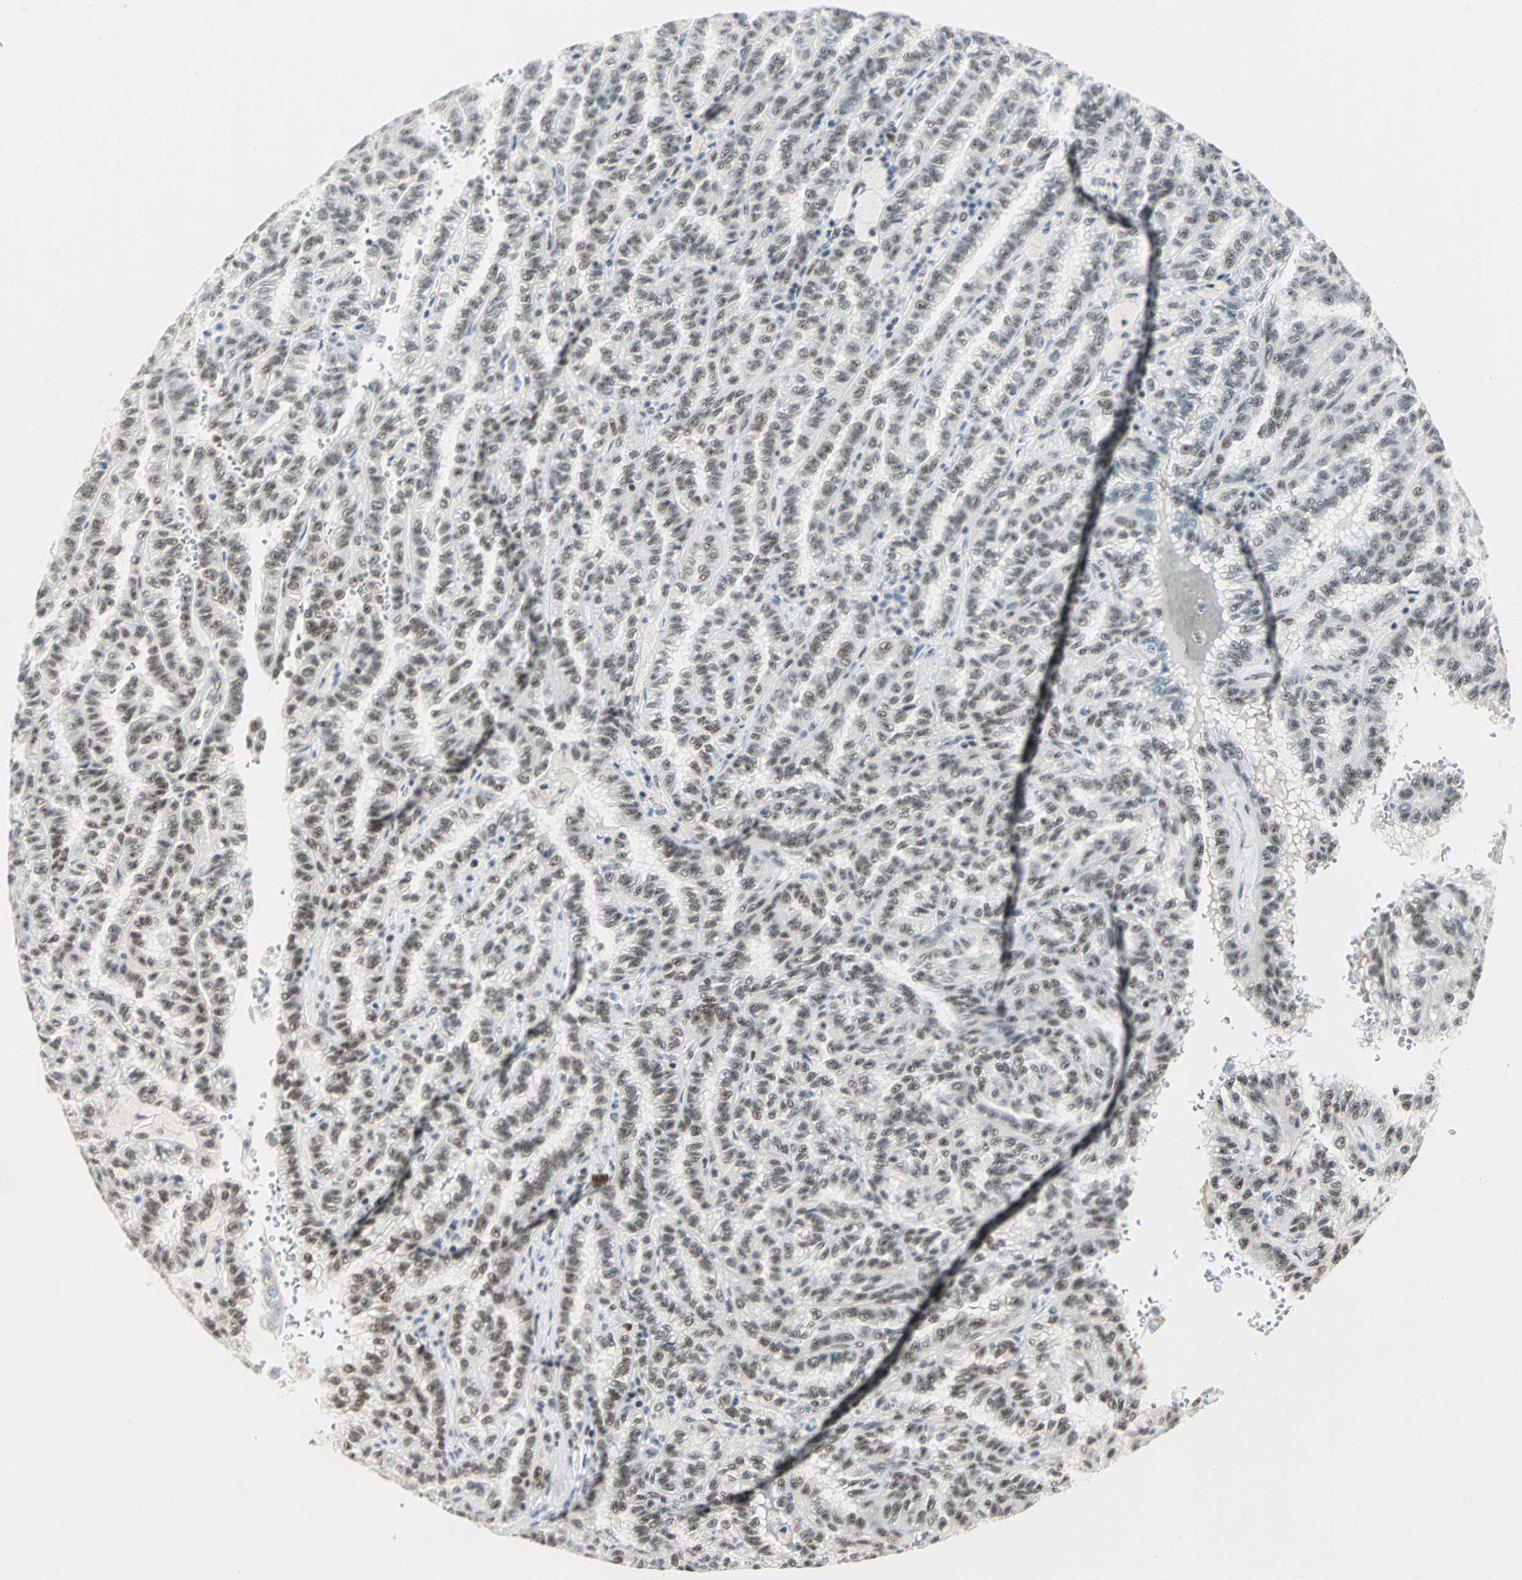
{"staining": {"intensity": "weak", "quantity": ">75%", "location": "nuclear"}, "tissue": "renal cancer", "cell_type": "Tumor cells", "image_type": "cancer", "snomed": [{"axis": "morphology", "description": "Inflammation, NOS"}, {"axis": "morphology", "description": "Adenocarcinoma, NOS"}, {"axis": "topography", "description": "Kidney"}], "caption": "The micrograph displays a brown stain indicating the presence of a protein in the nuclear of tumor cells in renal adenocarcinoma. Using DAB (3,3'-diaminobenzidine) (brown) and hematoxylin (blue) stains, captured at high magnification using brightfield microscopy.", "gene": "CCNT1", "patient": {"sex": "male", "age": 68}}